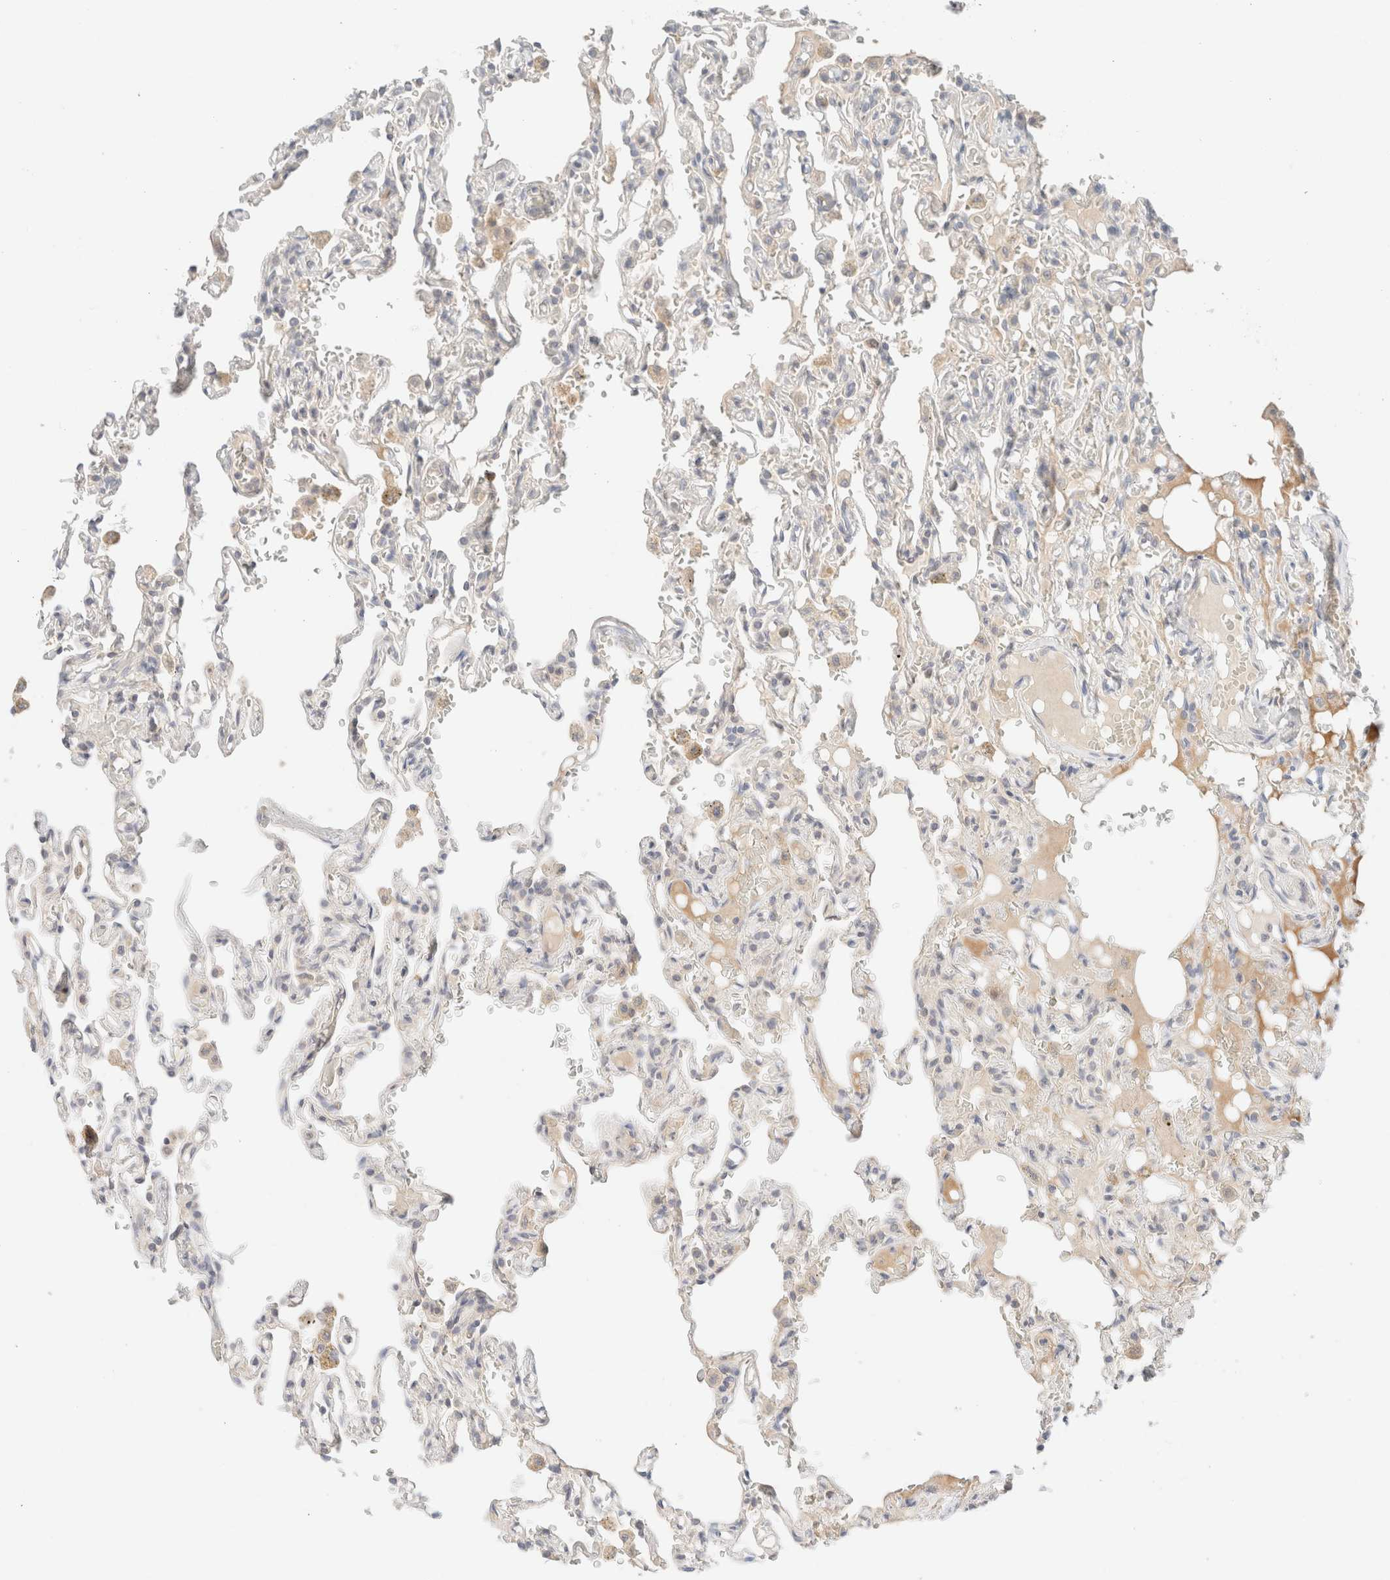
{"staining": {"intensity": "negative", "quantity": "none", "location": "none"}, "tissue": "lung", "cell_type": "Alveolar cells", "image_type": "normal", "snomed": [{"axis": "morphology", "description": "Normal tissue, NOS"}, {"axis": "topography", "description": "Lung"}], "caption": "This is an IHC micrograph of normal lung. There is no positivity in alveolar cells.", "gene": "SARM1", "patient": {"sex": "male", "age": 21}}